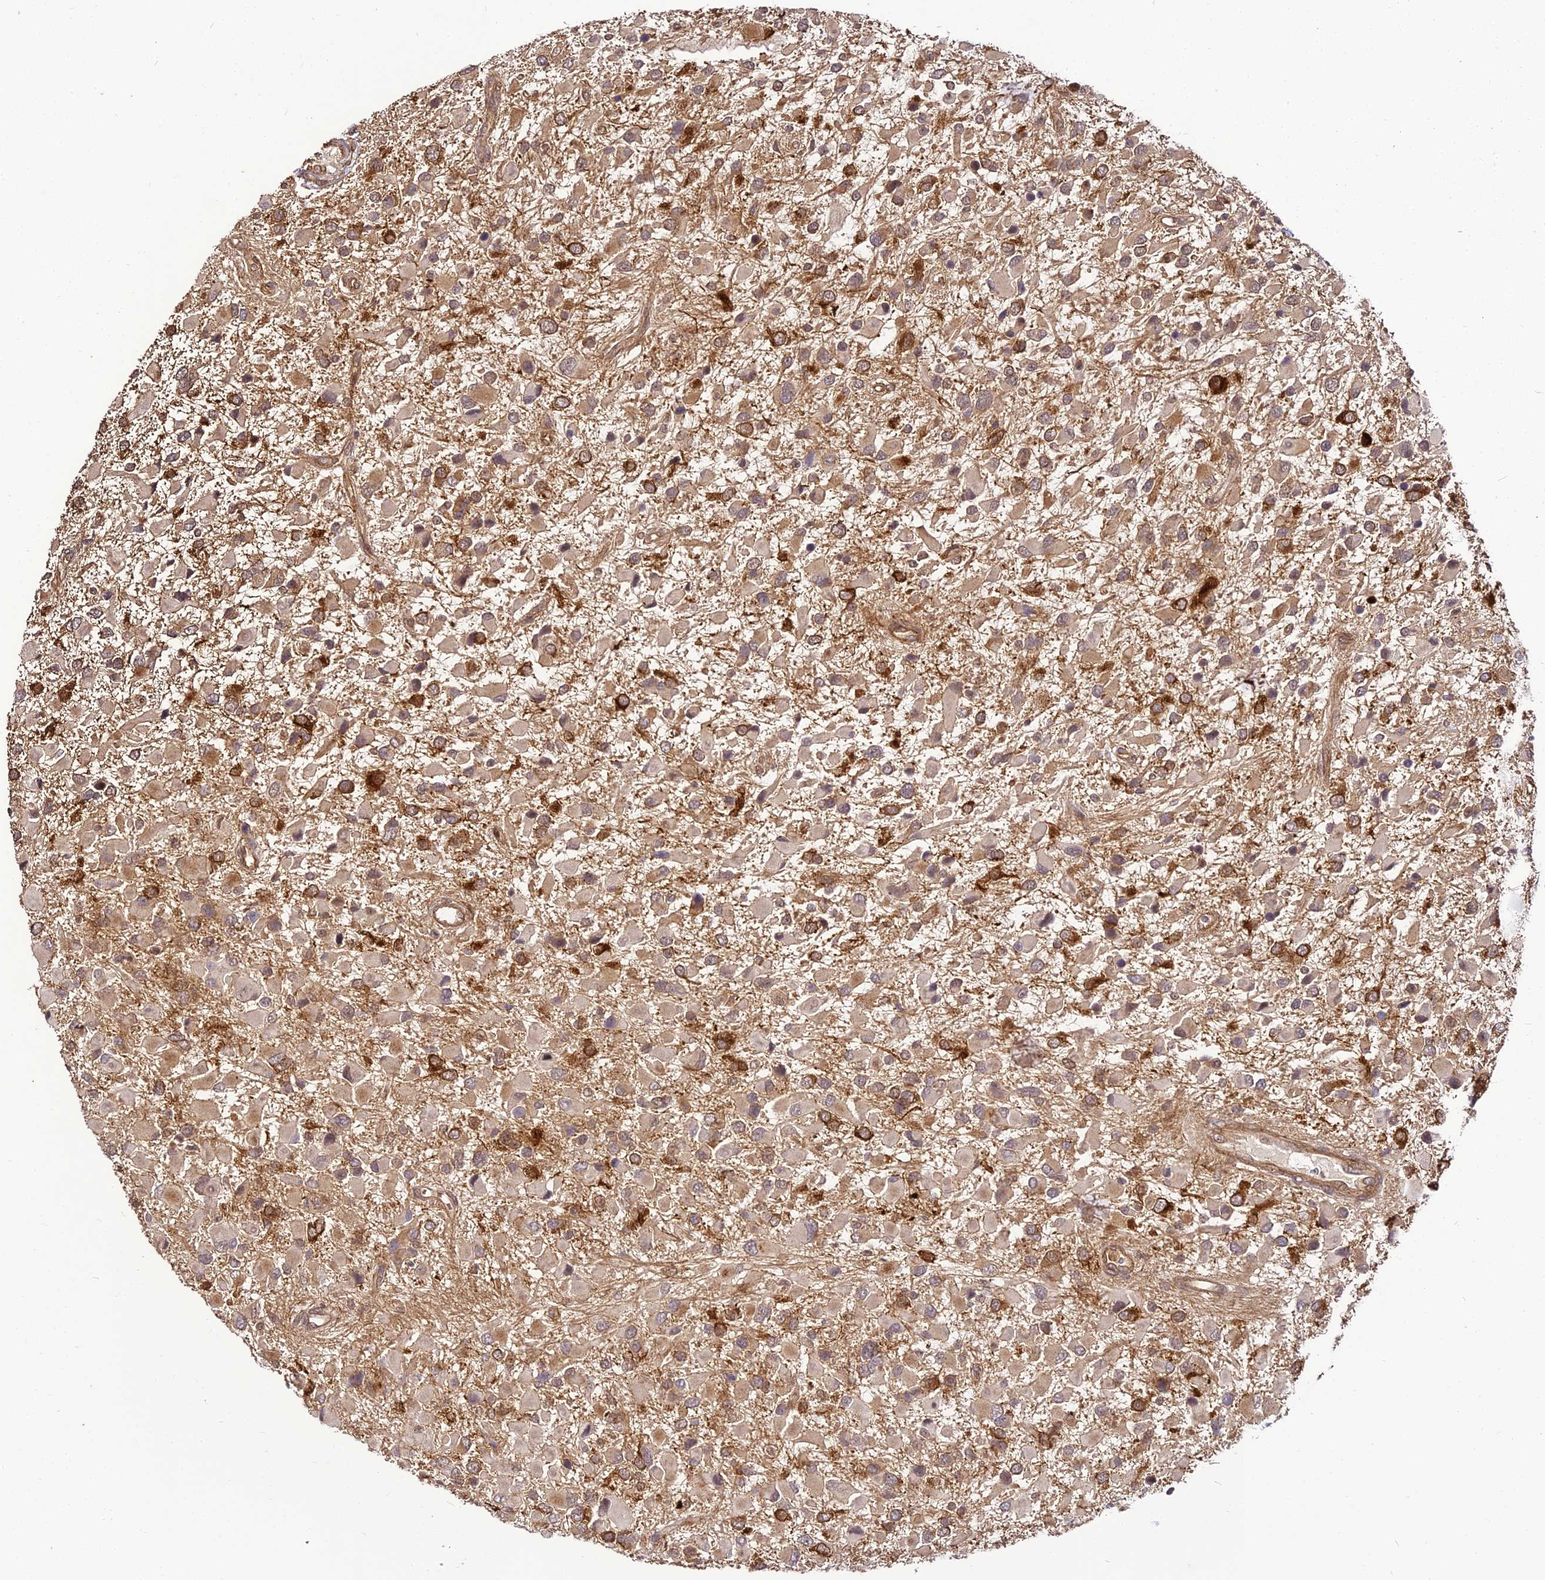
{"staining": {"intensity": "weak", "quantity": "25%-75%", "location": "cytoplasmic/membranous"}, "tissue": "glioma", "cell_type": "Tumor cells", "image_type": "cancer", "snomed": [{"axis": "morphology", "description": "Glioma, malignant, High grade"}, {"axis": "topography", "description": "Brain"}], "caption": "Malignant glioma (high-grade) stained for a protein exhibits weak cytoplasmic/membranous positivity in tumor cells.", "gene": "BCDIN3D", "patient": {"sex": "male", "age": 53}}